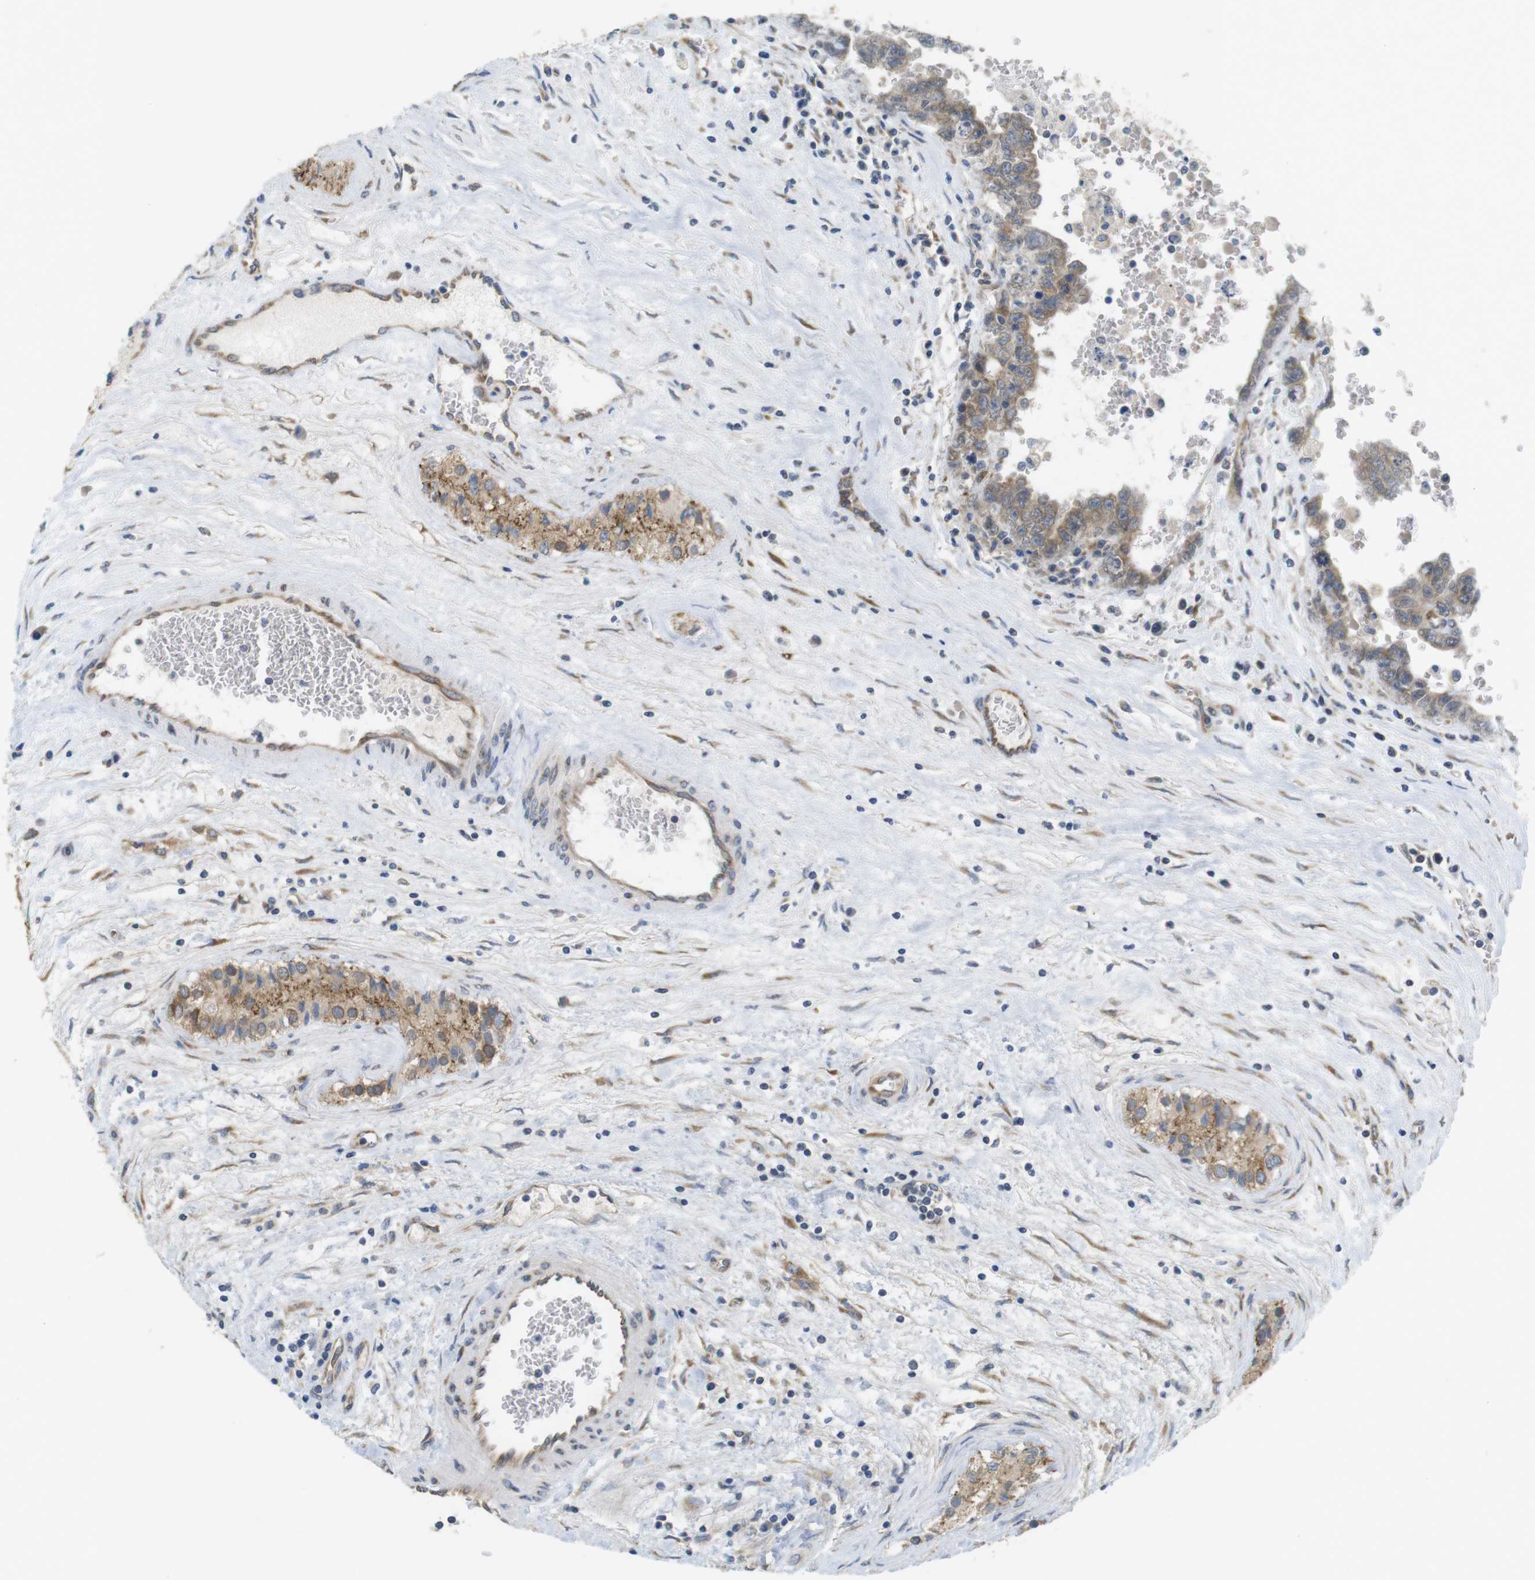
{"staining": {"intensity": "moderate", "quantity": "25%-75%", "location": "cytoplasmic/membranous"}, "tissue": "testis cancer", "cell_type": "Tumor cells", "image_type": "cancer", "snomed": [{"axis": "morphology", "description": "Carcinoma, Embryonal, NOS"}, {"axis": "topography", "description": "Testis"}], "caption": "Immunohistochemical staining of human testis embryonal carcinoma demonstrates moderate cytoplasmic/membranous protein staining in about 25%-75% of tumor cells. (DAB (3,3'-diaminobenzidine) IHC, brown staining for protein, blue staining for nuclei).", "gene": "PCNX2", "patient": {"sex": "male", "age": 28}}